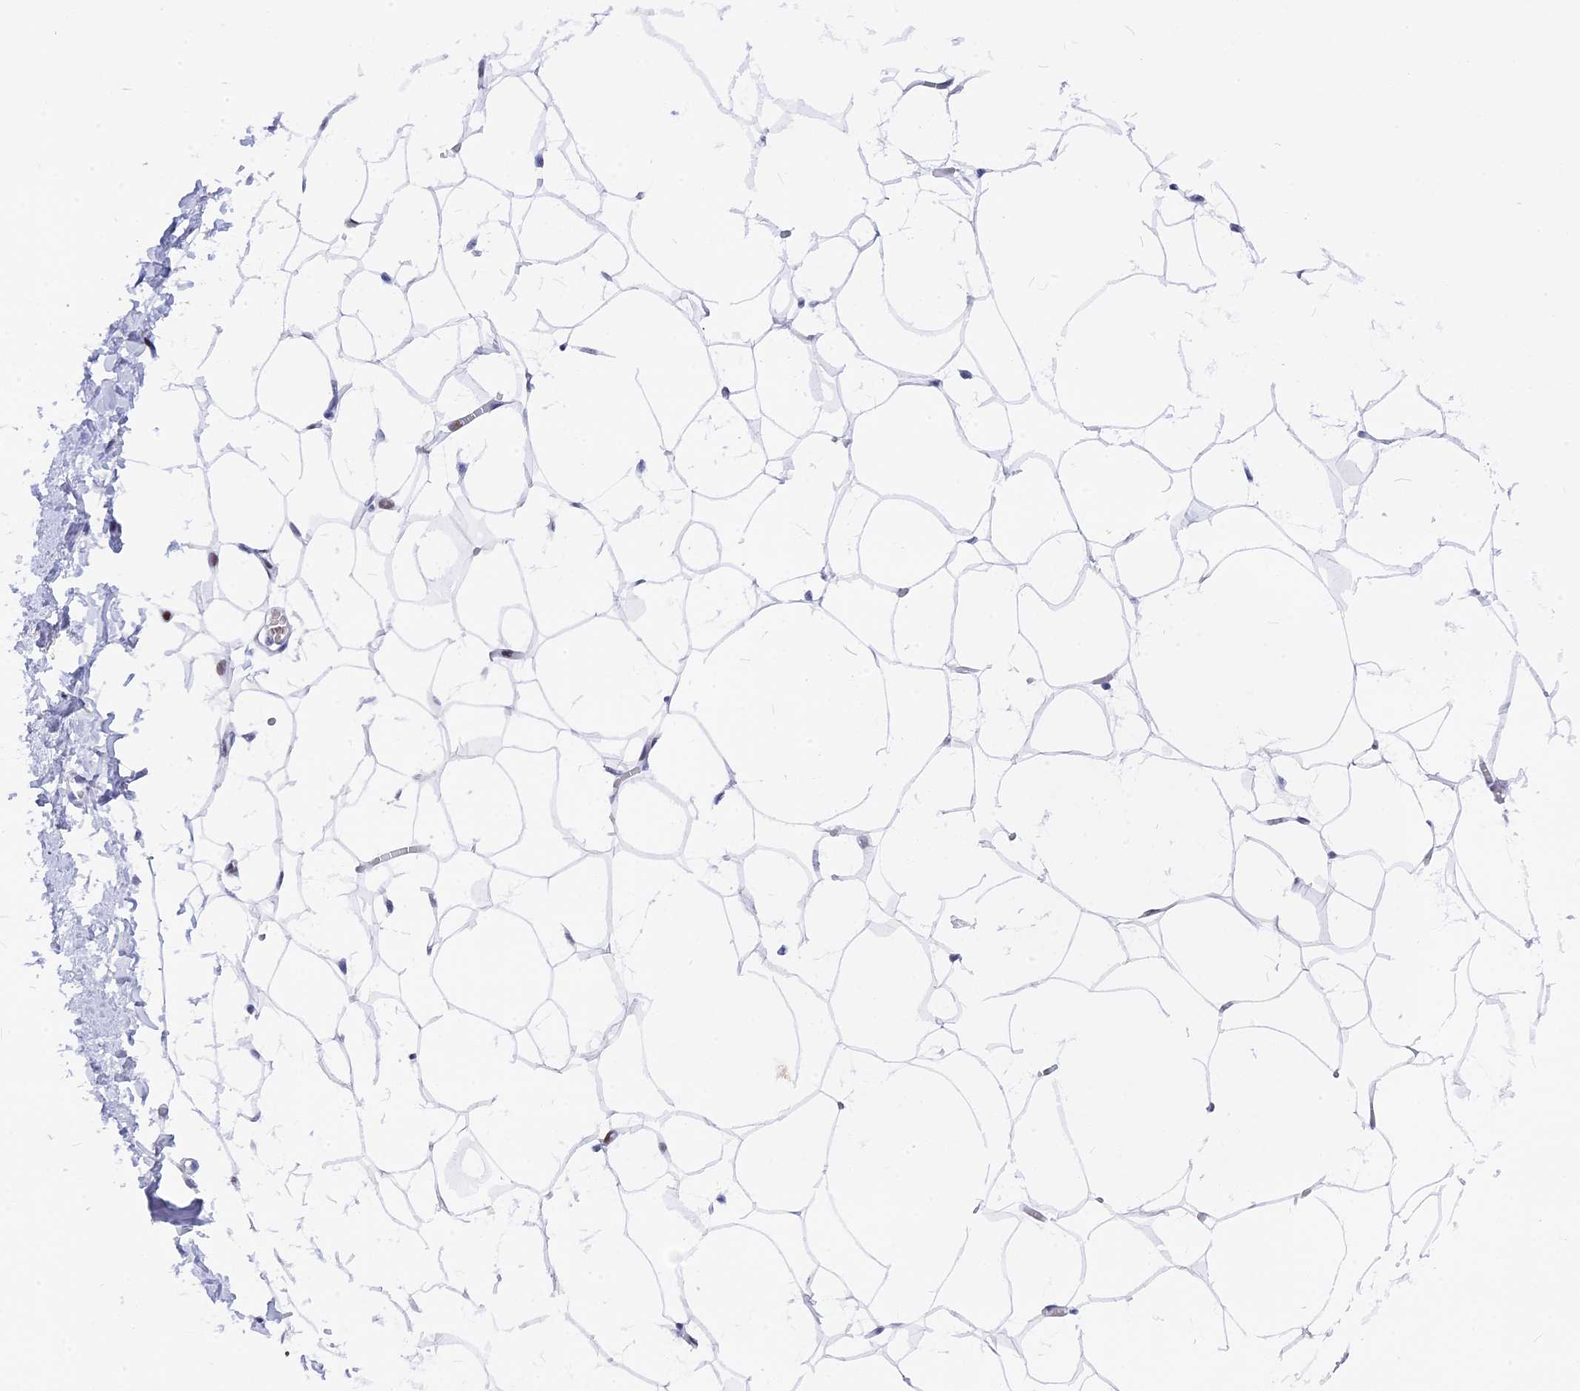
{"staining": {"intensity": "negative", "quantity": "none", "location": "none"}, "tissue": "breast", "cell_type": "Adipocytes", "image_type": "normal", "snomed": [{"axis": "morphology", "description": "Normal tissue, NOS"}, {"axis": "topography", "description": "Breast"}], "caption": "Immunohistochemistry histopathology image of unremarkable human breast stained for a protein (brown), which exhibits no expression in adipocytes.", "gene": "NSA2", "patient": {"sex": "female", "age": 27}}